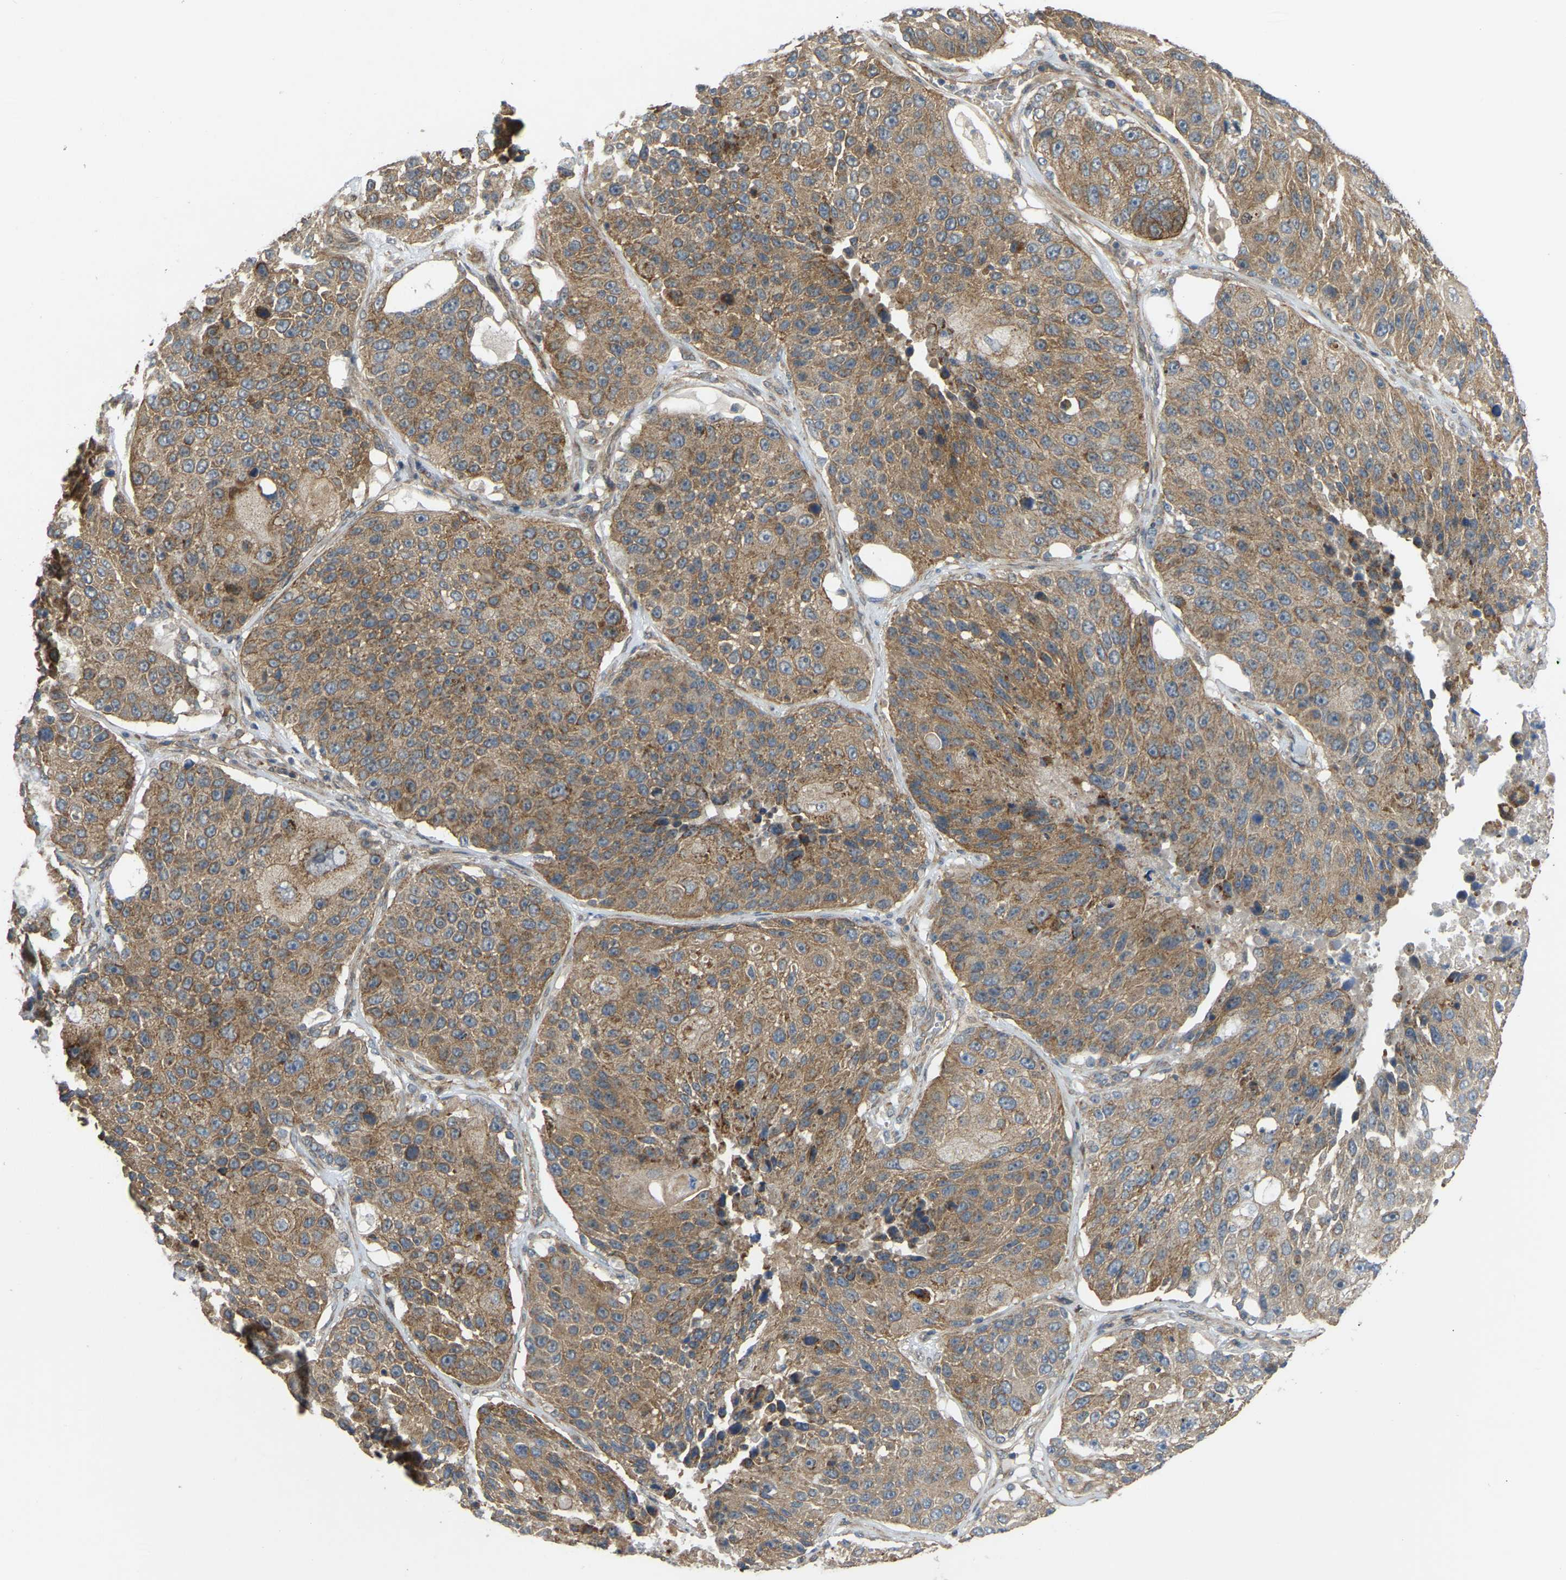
{"staining": {"intensity": "moderate", "quantity": ">75%", "location": "cytoplasmic/membranous"}, "tissue": "lung cancer", "cell_type": "Tumor cells", "image_type": "cancer", "snomed": [{"axis": "morphology", "description": "Squamous cell carcinoma, NOS"}, {"axis": "topography", "description": "Lung"}], "caption": "Tumor cells exhibit medium levels of moderate cytoplasmic/membranous staining in about >75% of cells in human lung squamous cell carcinoma. The protein is shown in brown color, while the nuclei are stained blue.", "gene": "C21orf91", "patient": {"sex": "male", "age": 61}}